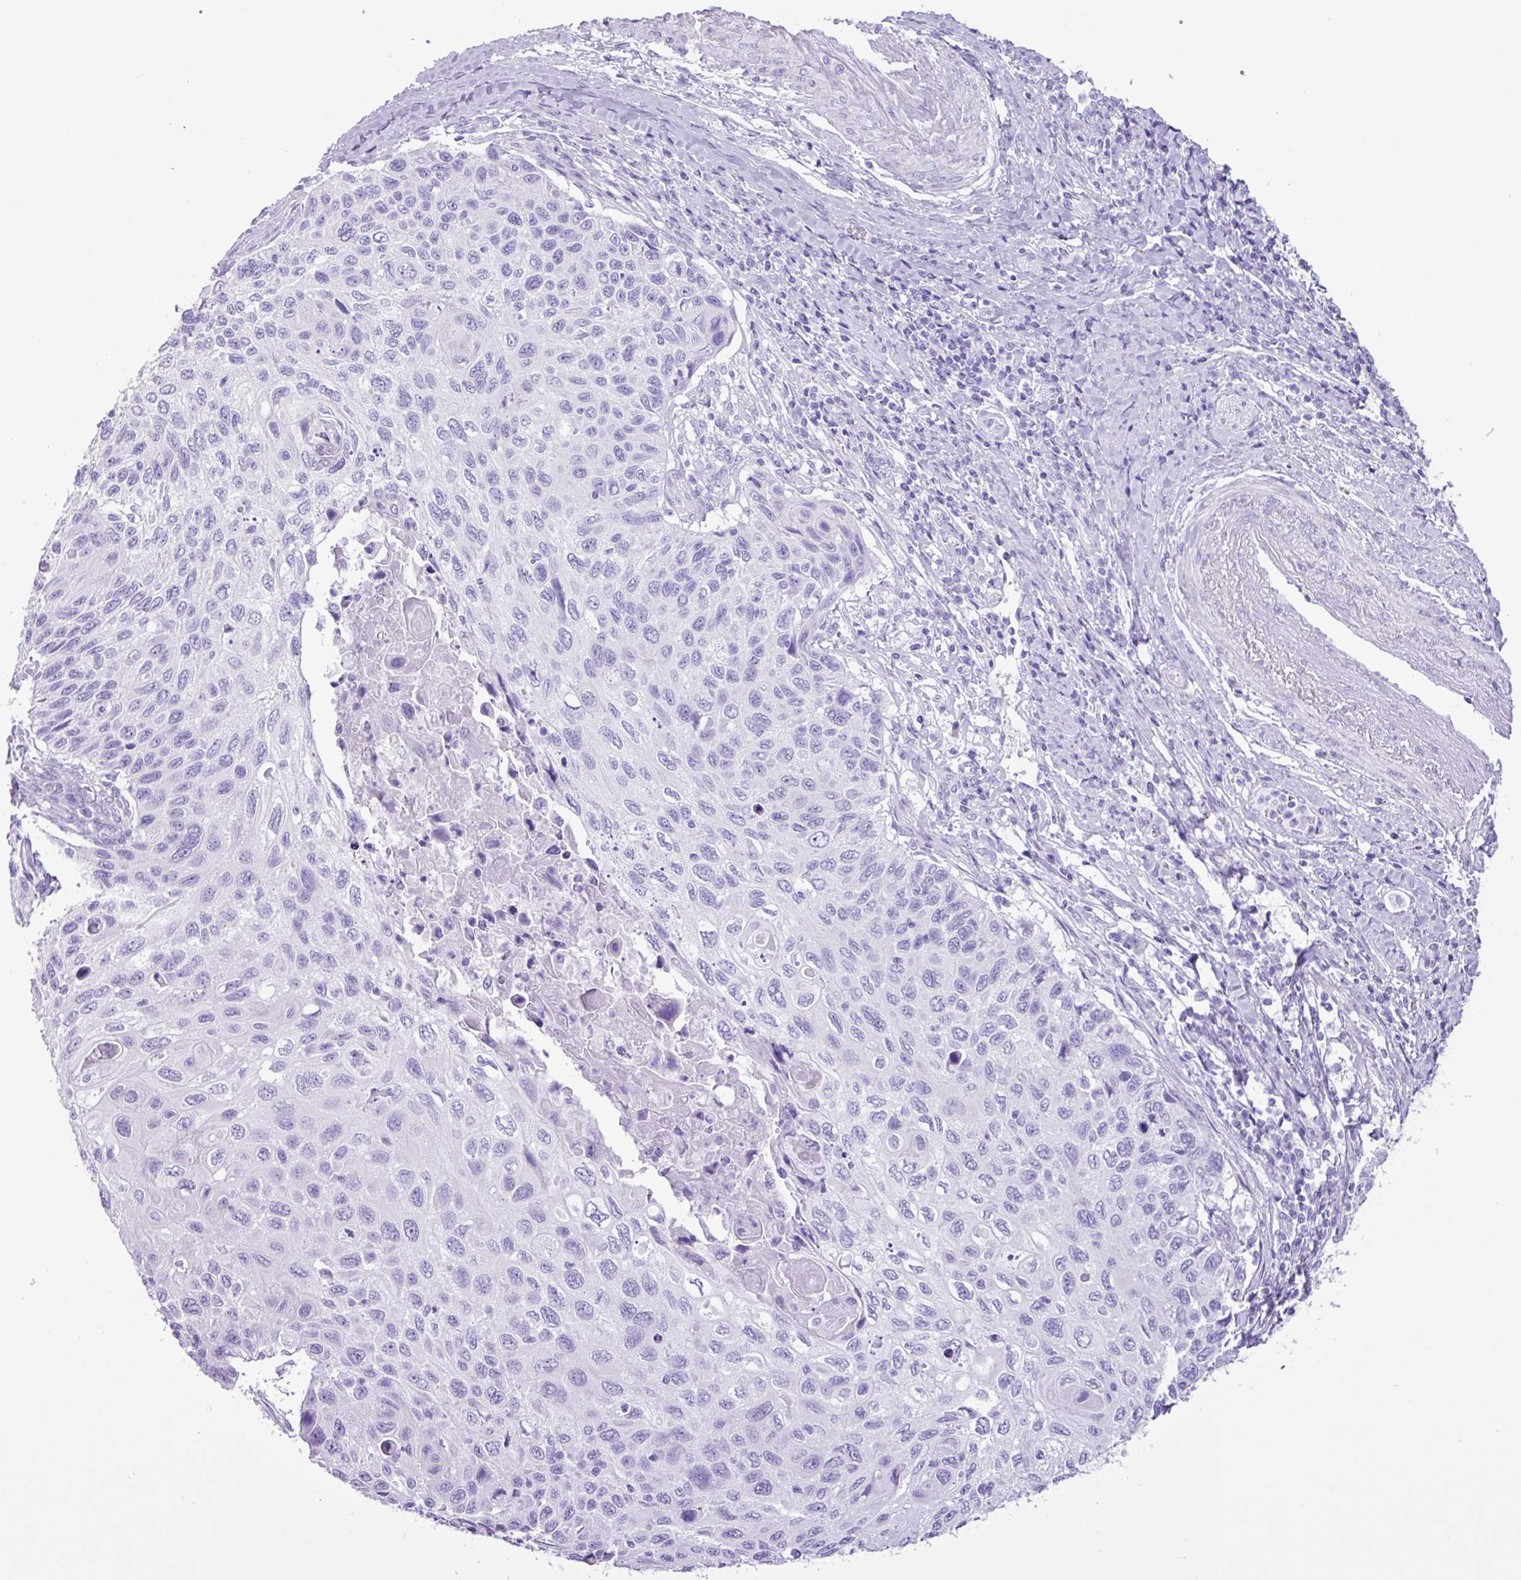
{"staining": {"intensity": "negative", "quantity": "none", "location": "none"}, "tissue": "cervical cancer", "cell_type": "Tumor cells", "image_type": "cancer", "snomed": [{"axis": "morphology", "description": "Squamous cell carcinoma, NOS"}, {"axis": "topography", "description": "Cervix"}], "caption": "This micrograph is of cervical cancer (squamous cell carcinoma) stained with IHC to label a protein in brown with the nuclei are counter-stained blue. There is no expression in tumor cells. (Immunohistochemistry (ihc), brightfield microscopy, high magnification).", "gene": "CKMT2", "patient": {"sex": "female", "age": 70}}